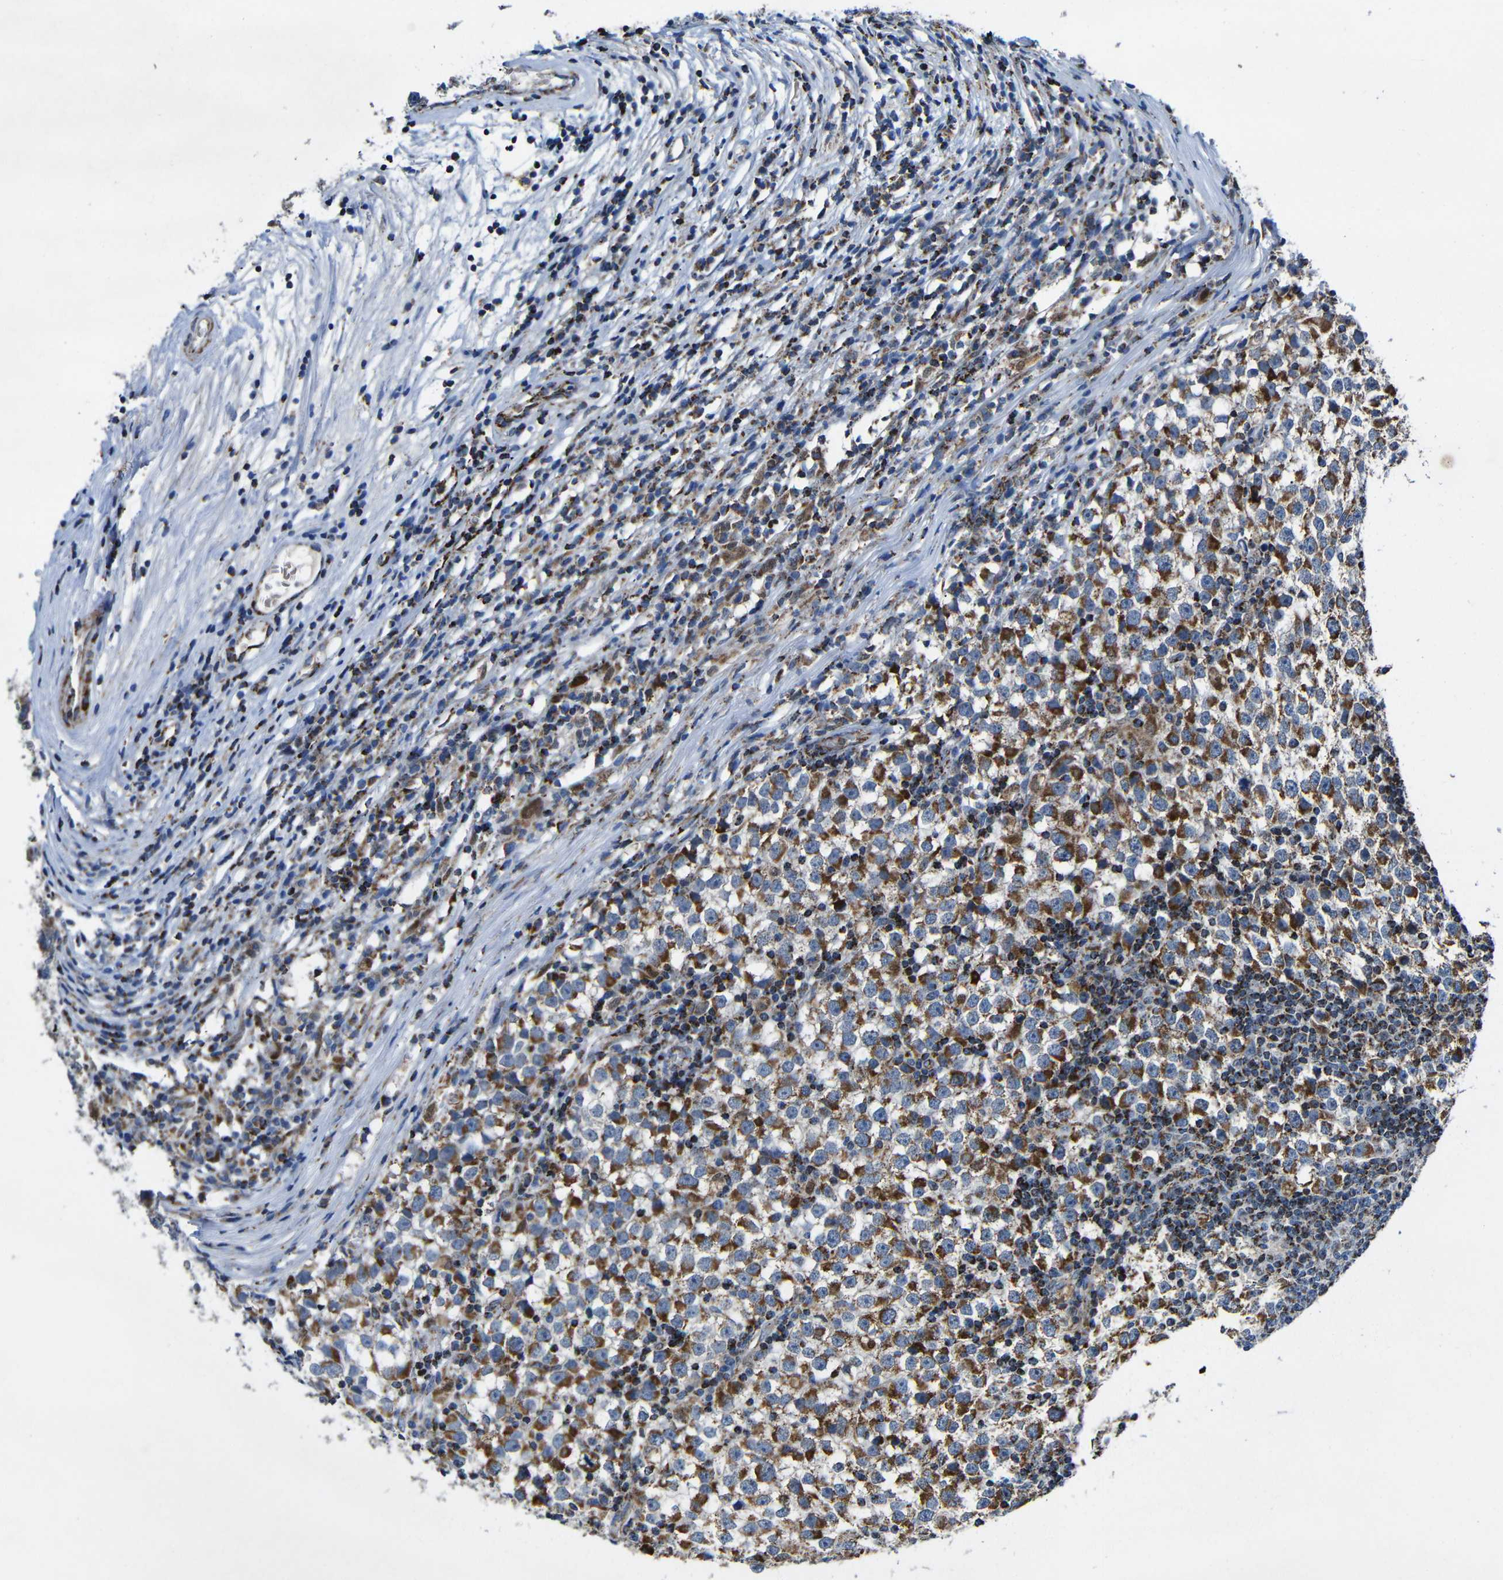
{"staining": {"intensity": "moderate", "quantity": "25%-75%", "location": "cytoplasmic/membranous"}, "tissue": "testis cancer", "cell_type": "Tumor cells", "image_type": "cancer", "snomed": [{"axis": "morphology", "description": "Seminoma, NOS"}, {"axis": "topography", "description": "Testis"}], "caption": "The micrograph displays staining of testis cancer, revealing moderate cytoplasmic/membranous protein staining (brown color) within tumor cells.", "gene": "CA5B", "patient": {"sex": "male", "age": 65}}